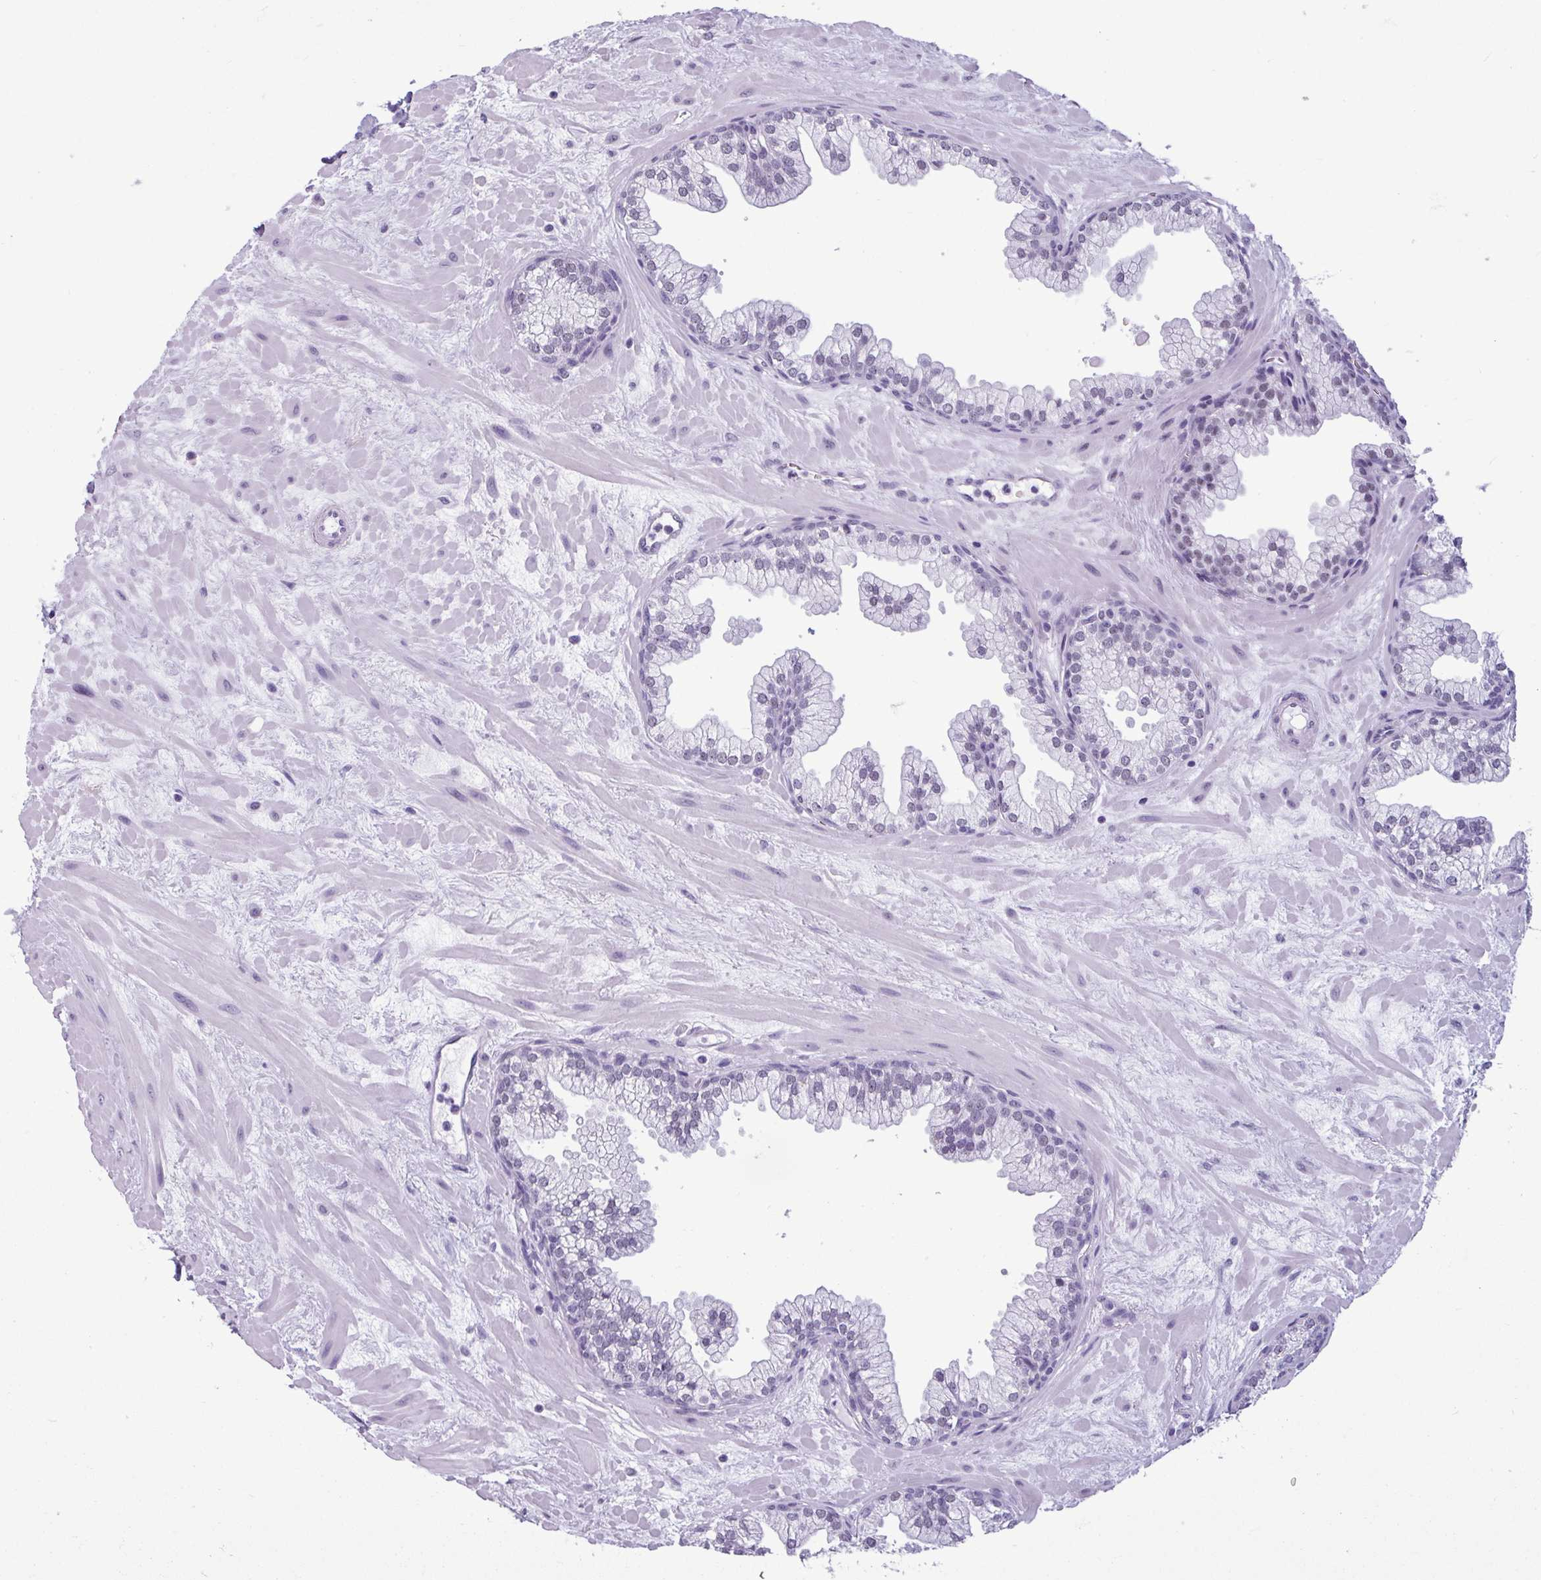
{"staining": {"intensity": "negative", "quantity": "none", "location": "none"}, "tissue": "prostate", "cell_type": "Glandular cells", "image_type": "normal", "snomed": [{"axis": "morphology", "description": "Normal tissue, NOS"}, {"axis": "topography", "description": "Prostate"}, {"axis": "topography", "description": "Peripheral nerve tissue"}], "caption": "Prostate stained for a protein using immunohistochemistry shows no expression glandular cells.", "gene": "SRGAP1", "patient": {"sex": "male", "age": 61}}